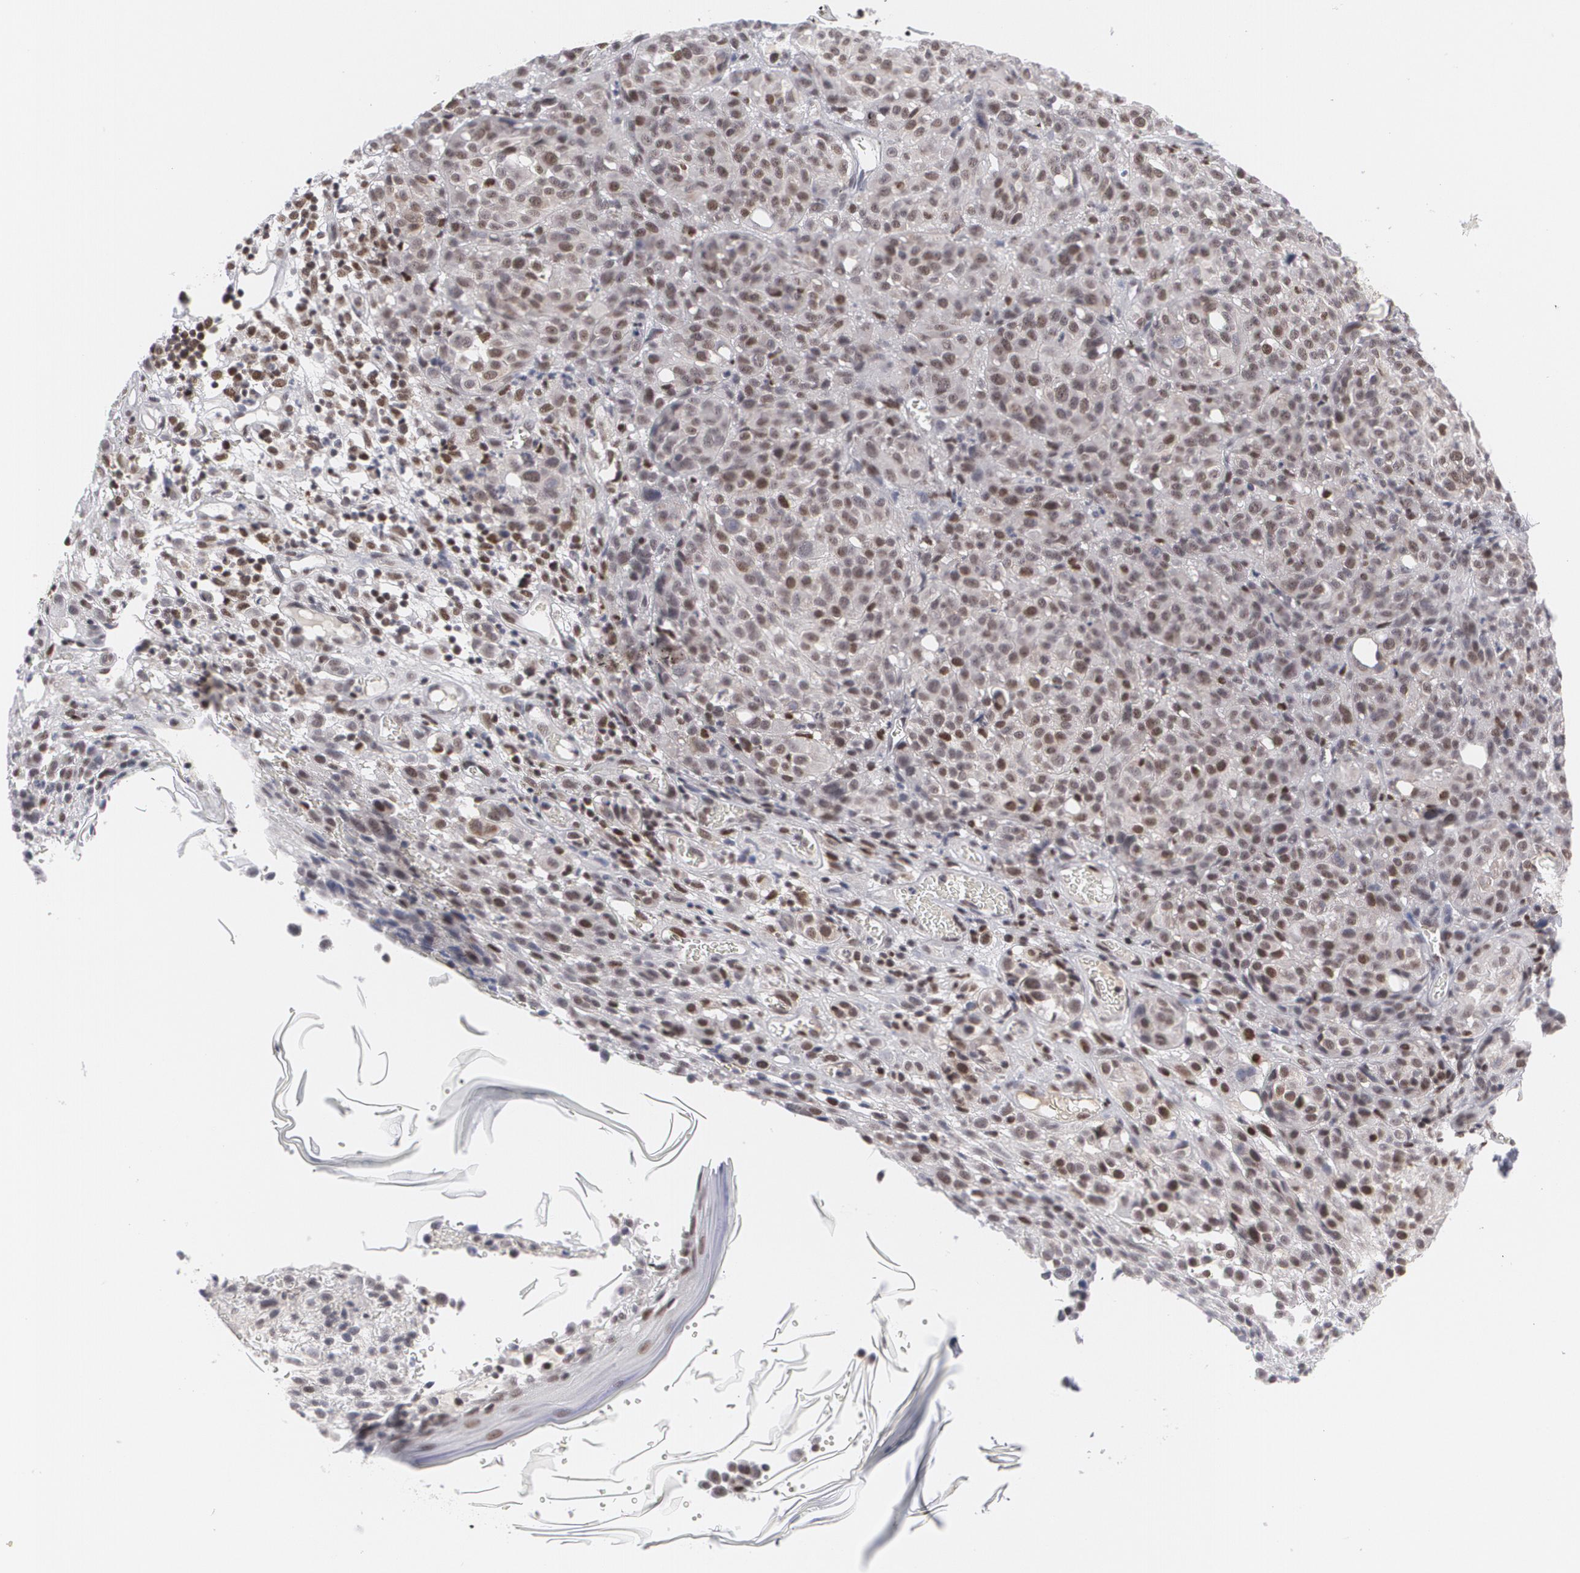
{"staining": {"intensity": "moderate", "quantity": ">75%", "location": "cytoplasmic/membranous,nuclear"}, "tissue": "melanoma", "cell_type": "Tumor cells", "image_type": "cancer", "snomed": [{"axis": "morphology", "description": "Malignant melanoma, NOS"}, {"axis": "topography", "description": "Skin"}], "caption": "Protein staining of melanoma tissue exhibits moderate cytoplasmic/membranous and nuclear positivity in approximately >75% of tumor cells. Immunohistochemistry (ihc) stains the protein in brown and the nuclei are stained blue.", "gene": "MCL1", "patient": {"sex": "female", "age": 49}}